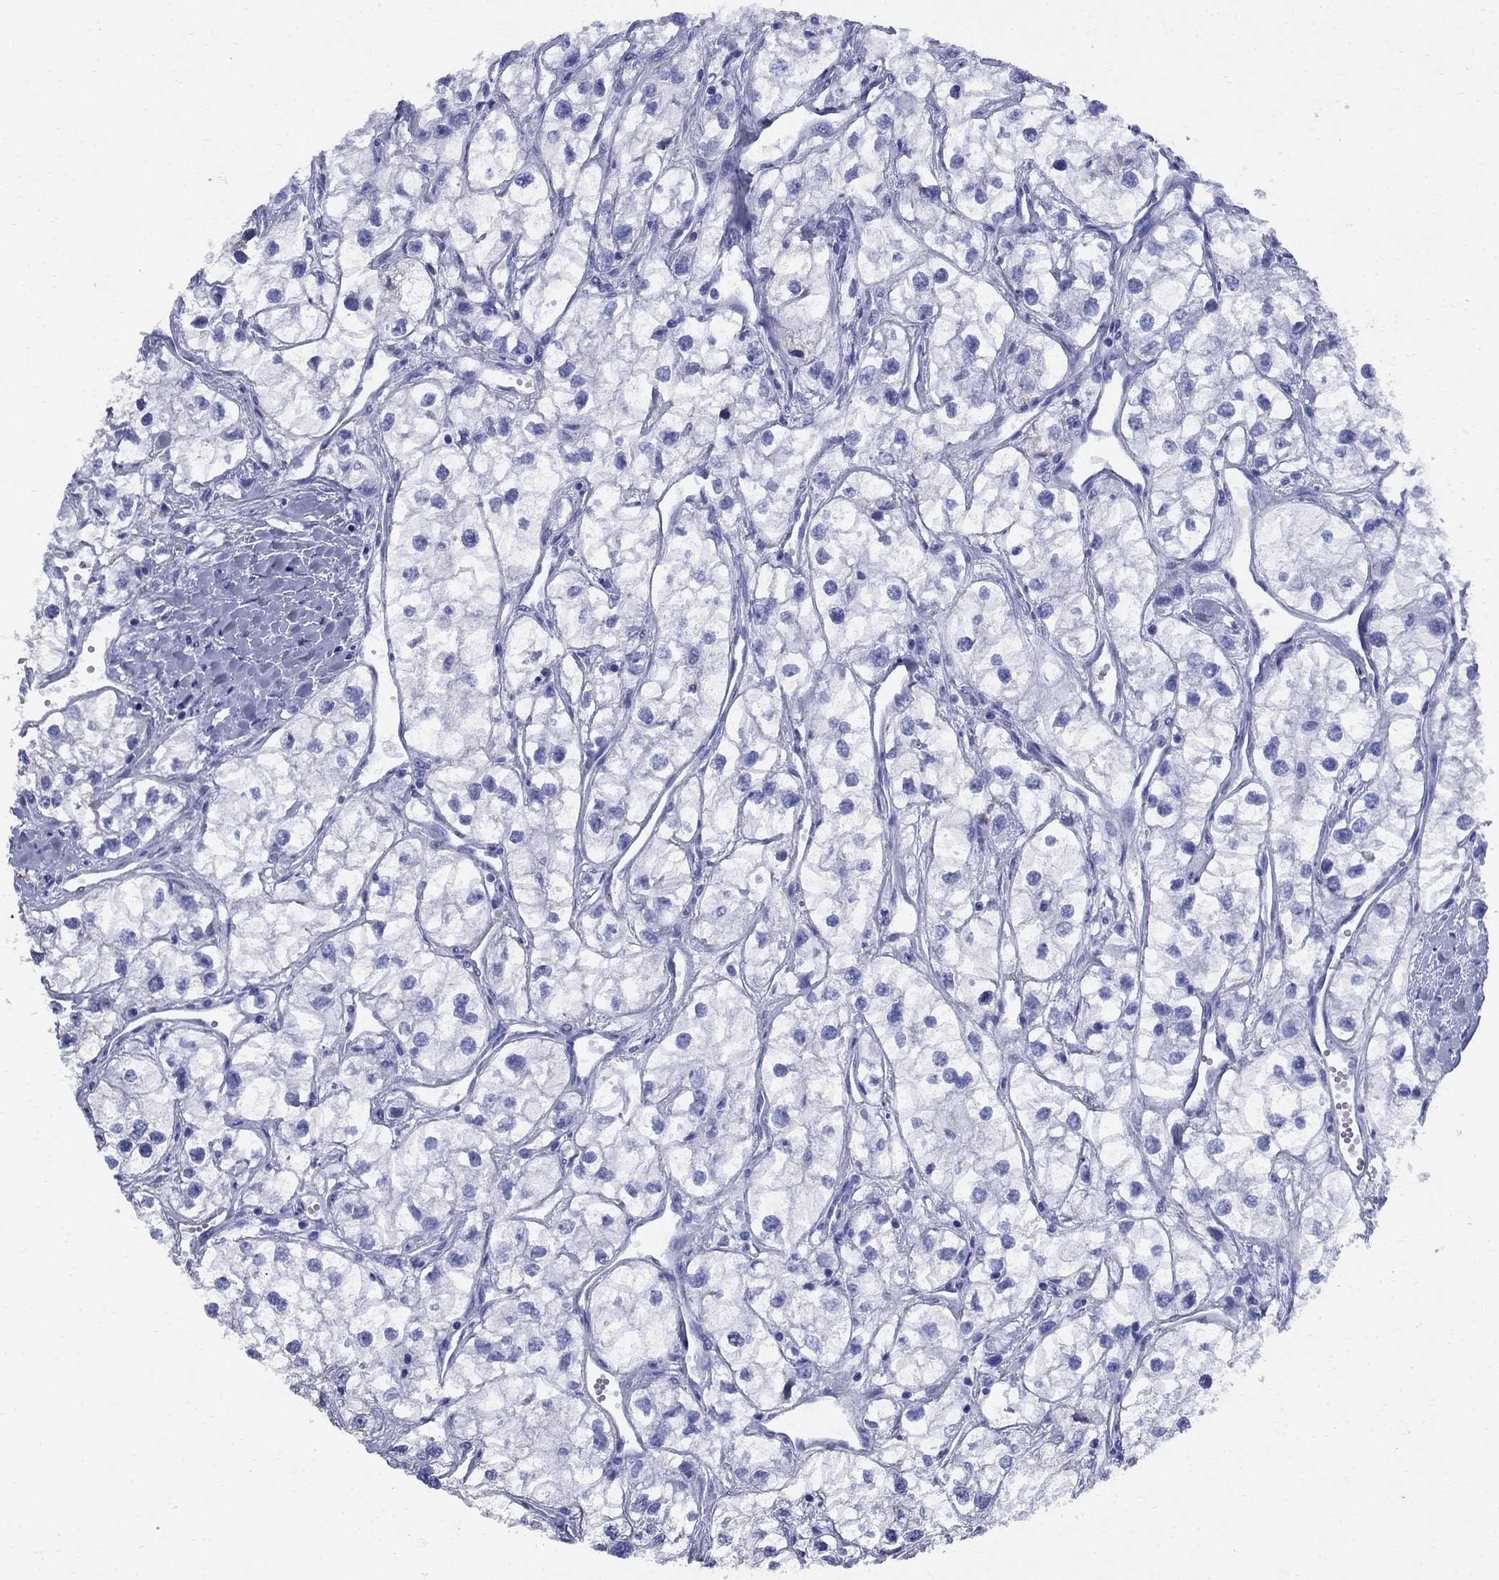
{"staining": {"intensity": "negative", "quantity": "none", "location": "none"}, "tissue": "renal cancer", "cell_type": "Tumor cells", "image_type": "cancer", "snomed": [{"axis": "morphology", "description": "Adenocarcinoma, NOS"}, {"axis": "topography", "description": "Kidney"}], "caption": "Protein analysis of renal cancer (adenocarcinoma) exhibits no significant positivity in tumor cells.", "gene": "VTN", "patient": {"sex": "male", "age": 59}}